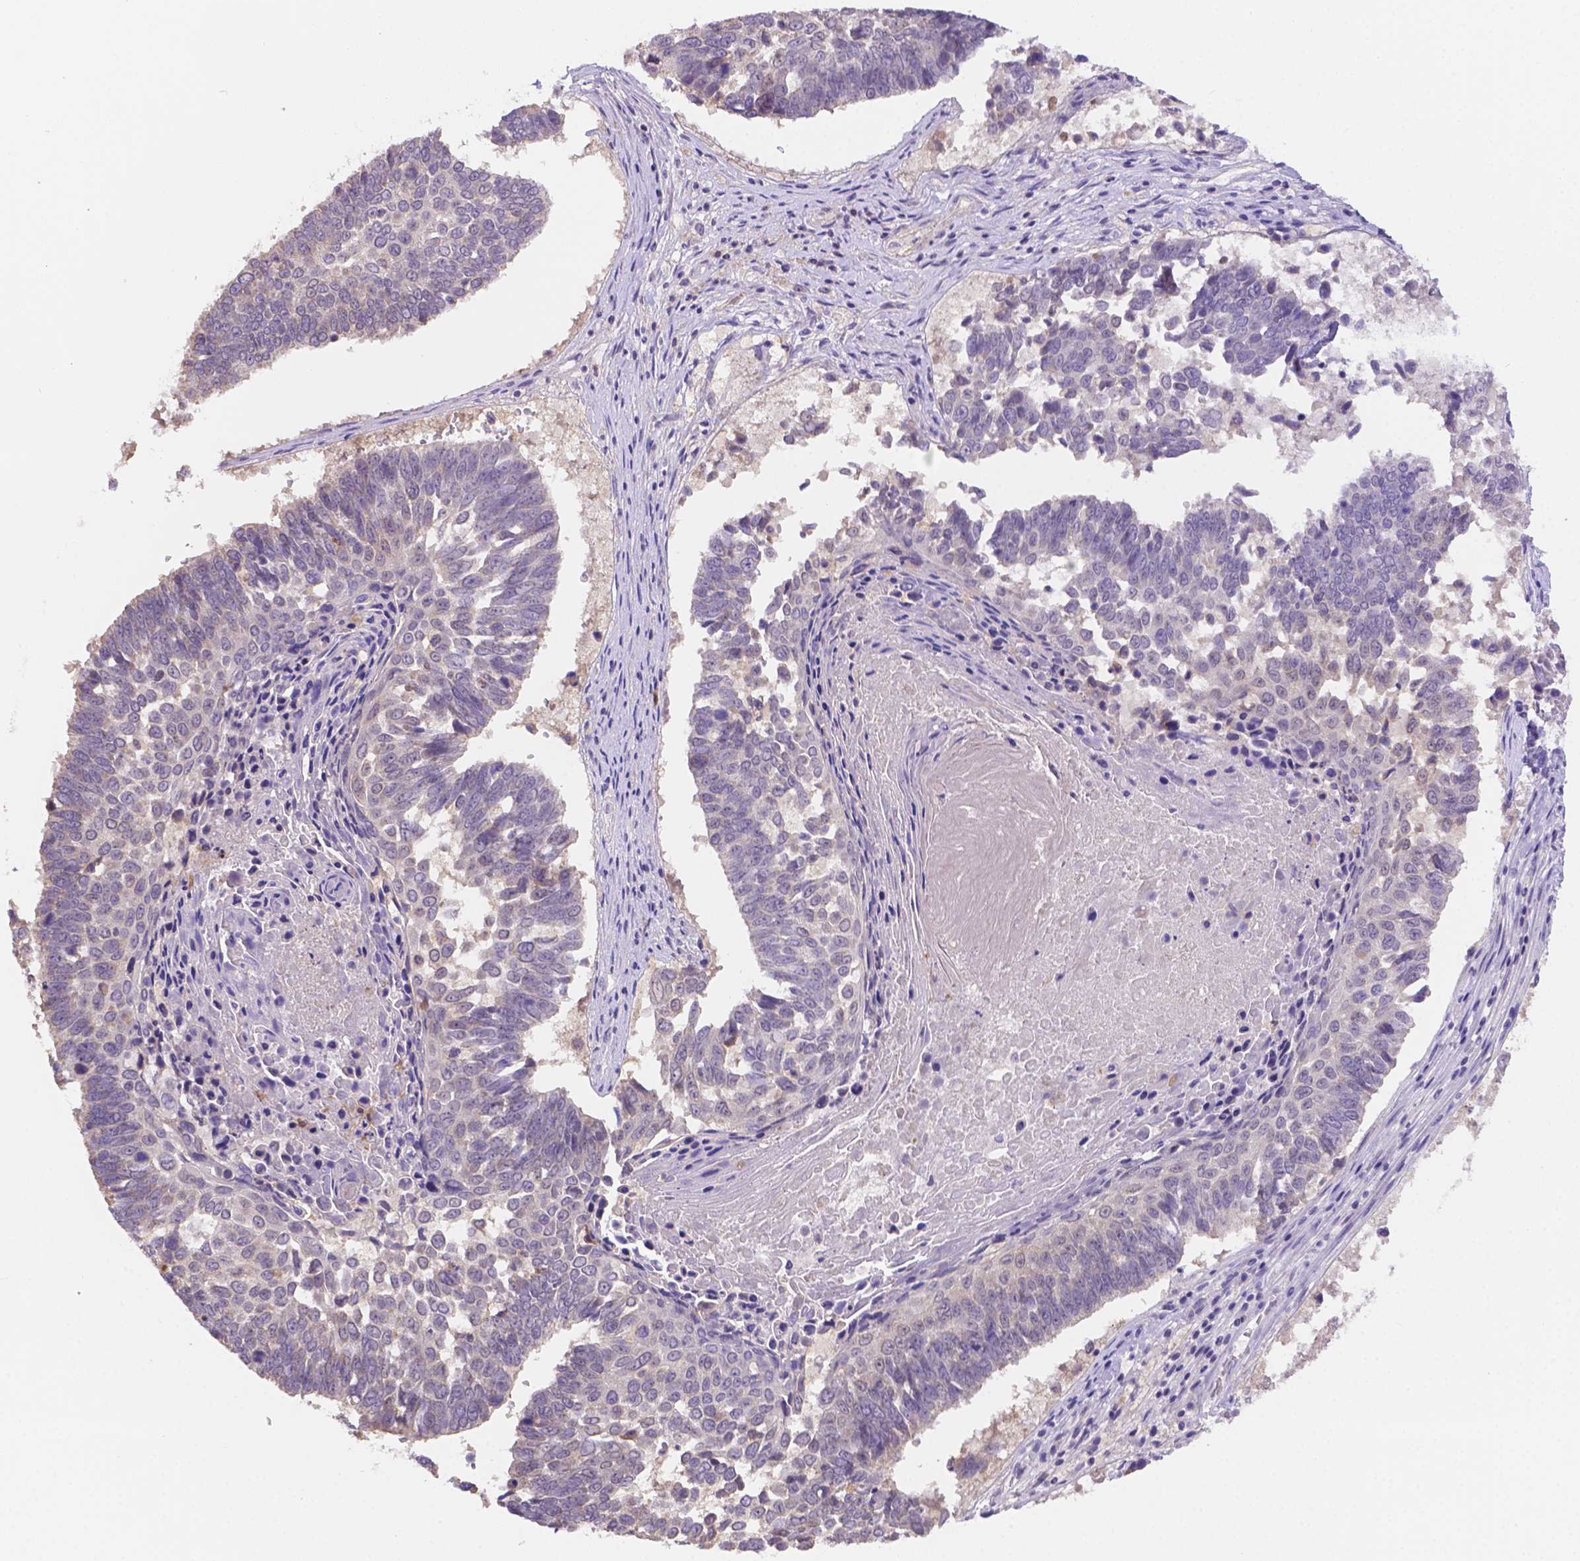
{"staining": {"intensity": "negative", "quantity": "none", "location": "none"}, "tissue": "lung cancer", "cell_type": "Tumor cells", "image_type": "cancer", "snomed": [{"axis": "morphology", "description": "Squamous cell carcinoma, NOS"}, {"axis": "topography", "description": "Lung"}], "caption": "This is an immunohistochemistry (IHC) histopathology image of human lung squamous cell carcinoma. There is no expression in tumor cells.", "gene": "NXPE2", "patient": {"sex": "male", "age": 73}}